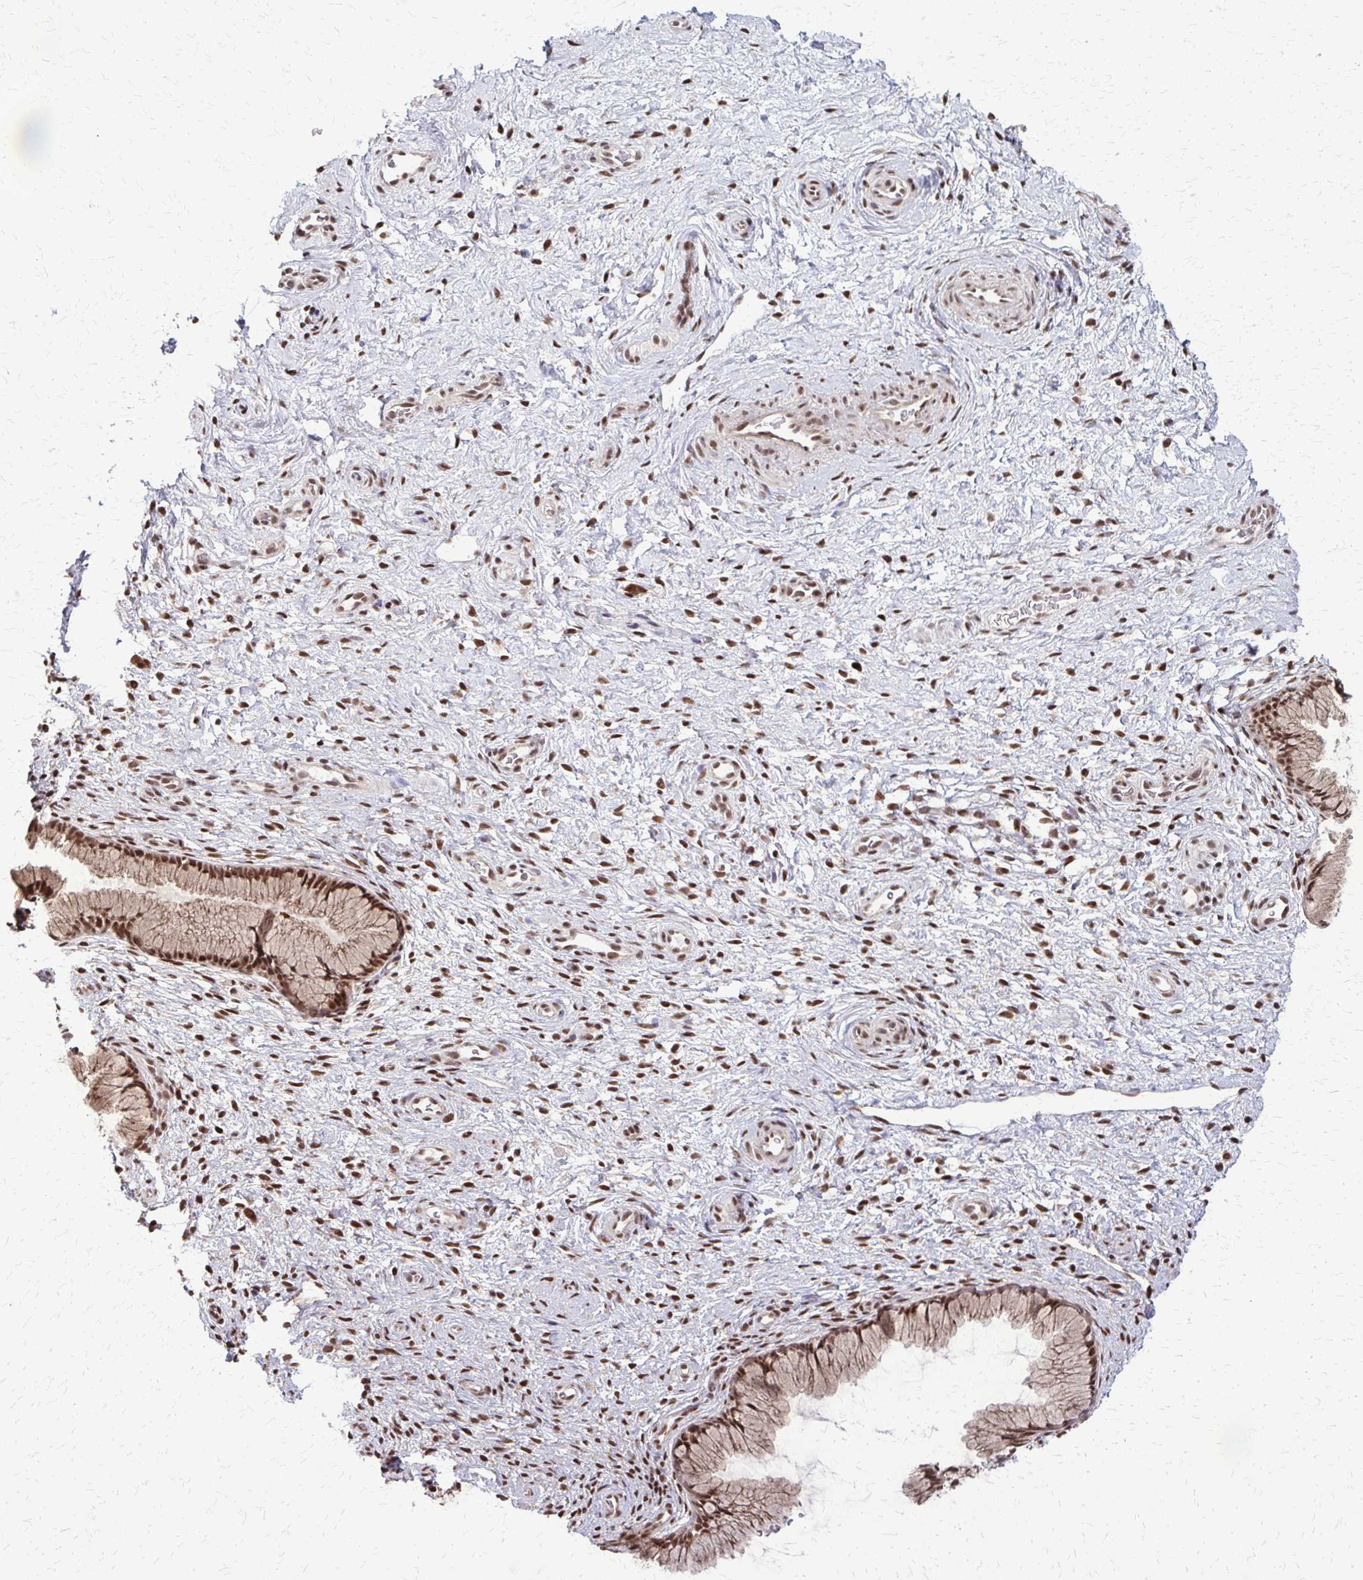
{"staining": {"intensity": "moderate", "quantity": ">75%", "location": "nuclear"}, "tissue": "cervix", "cell_type": "Glandular cells", "image_type": "normal", "snomed": [{"axis": "morphology", "description": "Normal tissue, NOS"}, {"axis": "topography", "description": "Cervix"}], "caption": "Glandular cells display medium levels of moderate nuclear staining in approximately >75% of cells in unremarkable cervix.", "gene": "HDAC3", "patient": {"sex": "female", "age": 34}}